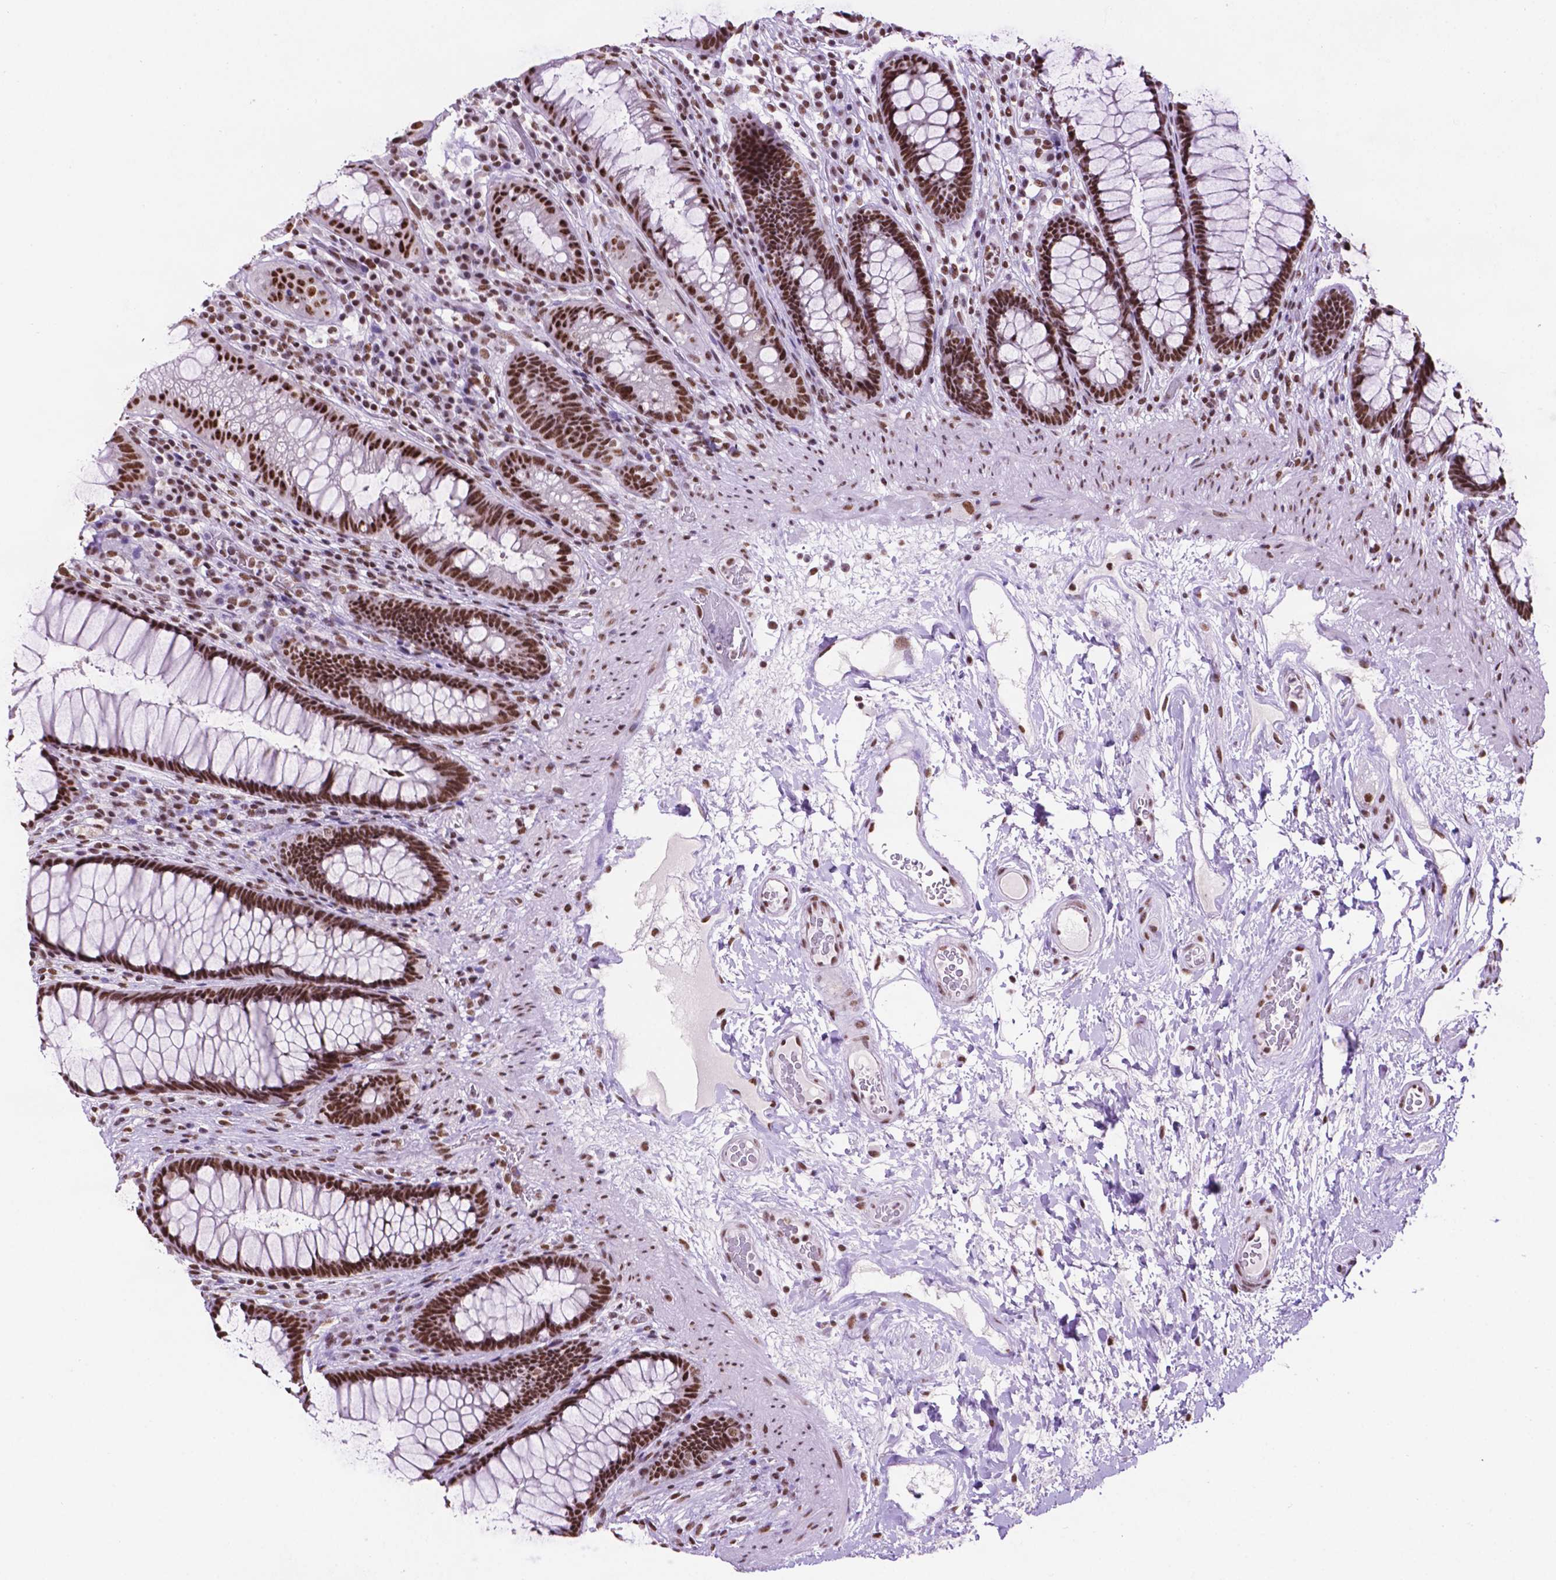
{"staining": {"intensity": "strong", "quantity": ">75%", "location": "nuclear"}, "tissue": "rectum", "cell_type": "Glandular cells", "image_type": "normal", "snomed": [{"axis": "morphology", "description": "Normal tissue, NOS"}, {"axis": "topography", "description": "Rectum"}], "caption": "Protein staining of benign rectum shows strong nuclear expression in about >75% of glandular cells.", "gene": "CCAR2", "patient": {"sex": "male", "age": 72}}